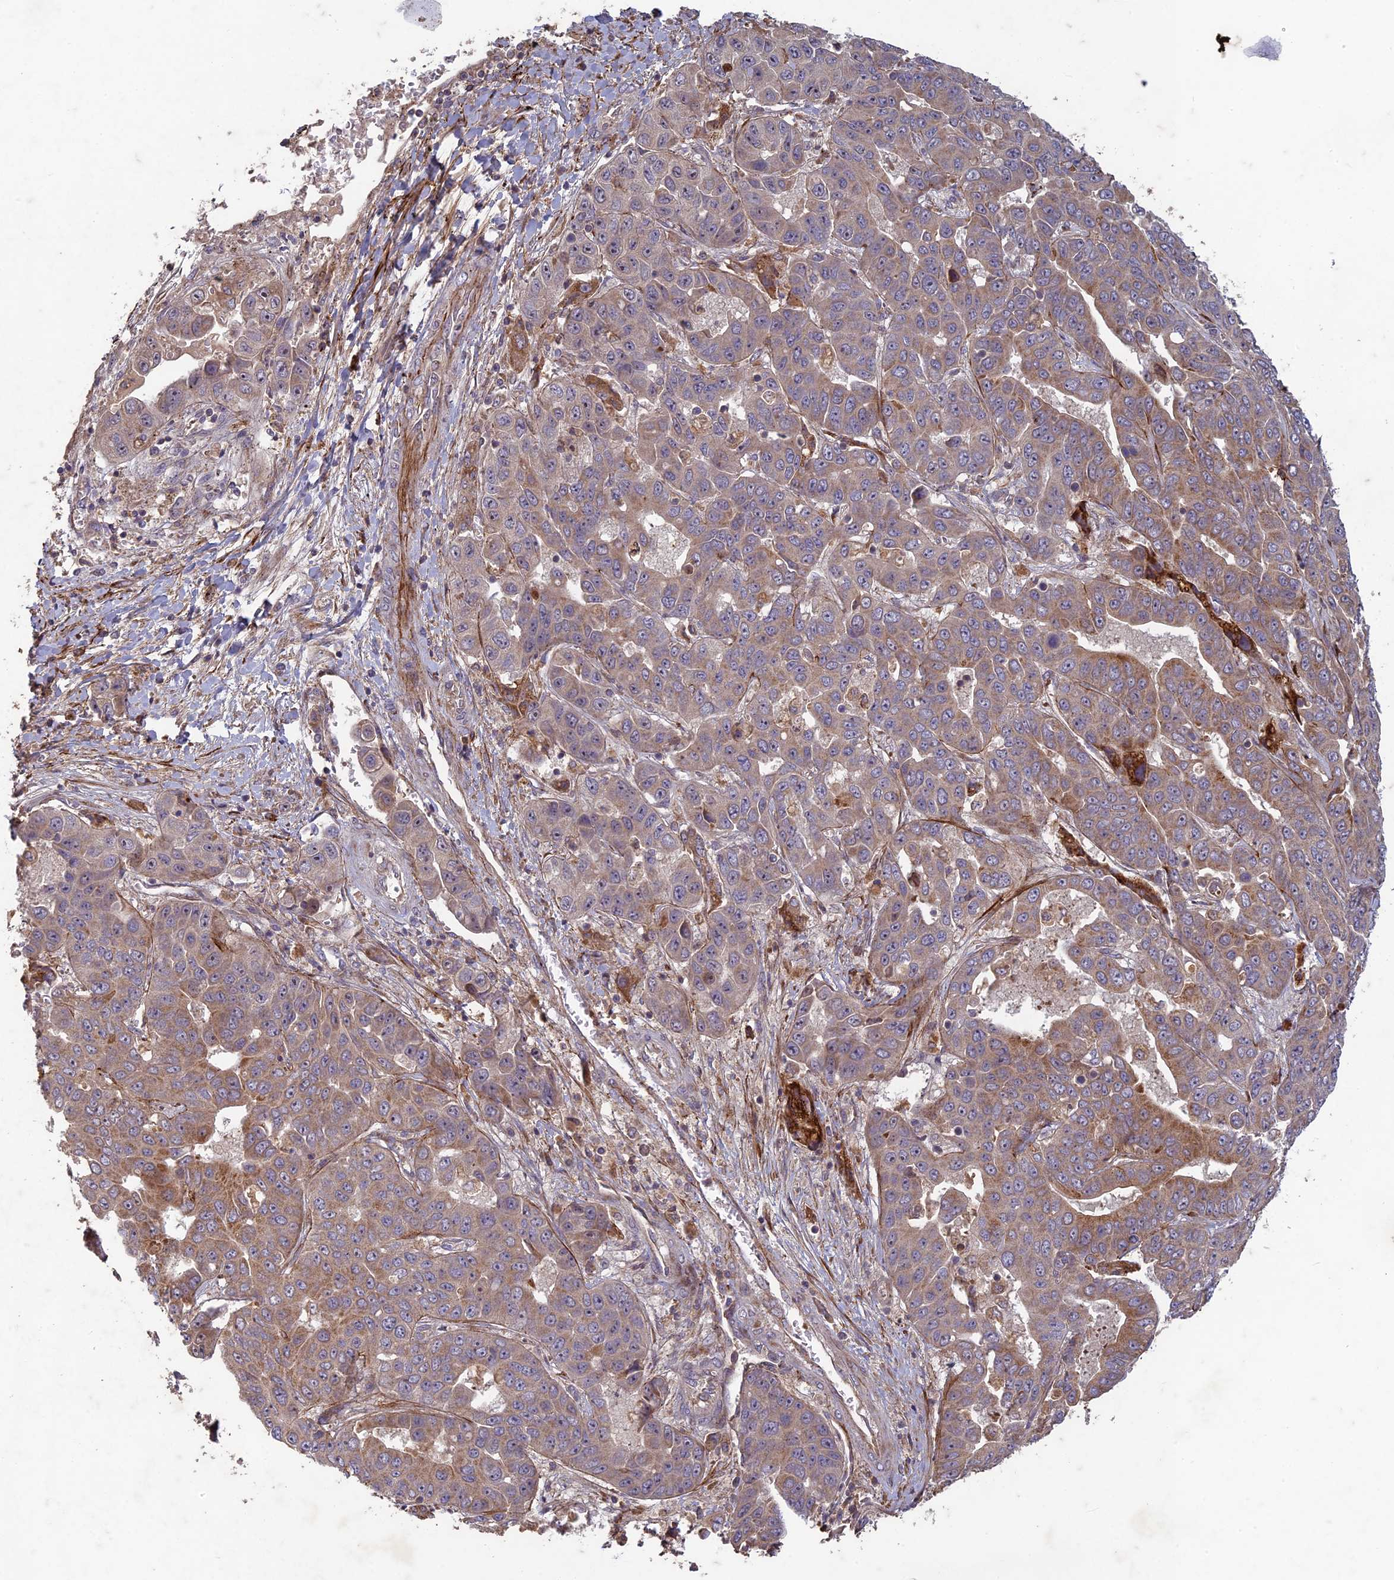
{"staining": {"intensity": "moderate", "quantity": ">75%", "location": "cytoplasmic/membranous"}, "tissue": "liver cancer", "cell_type": "Tumor cells", "image_type": "cancer", "snomed": [{"axis": "morphology", "description": "Cholangiocarcinoma"}, {"axis": "topography", "description": "Liver"}], "caption": "Tumor cells show medium levels of moderate cytoplasmic/membranous expression in about >75% of cells in human liver cancer. The protein is stained brown, and the nuclei are stained in blue (DAB IHC with brightfield microscopy, high magnification).", "gene": "TCF25", "patient": {"sex": "female", "age": 52}}